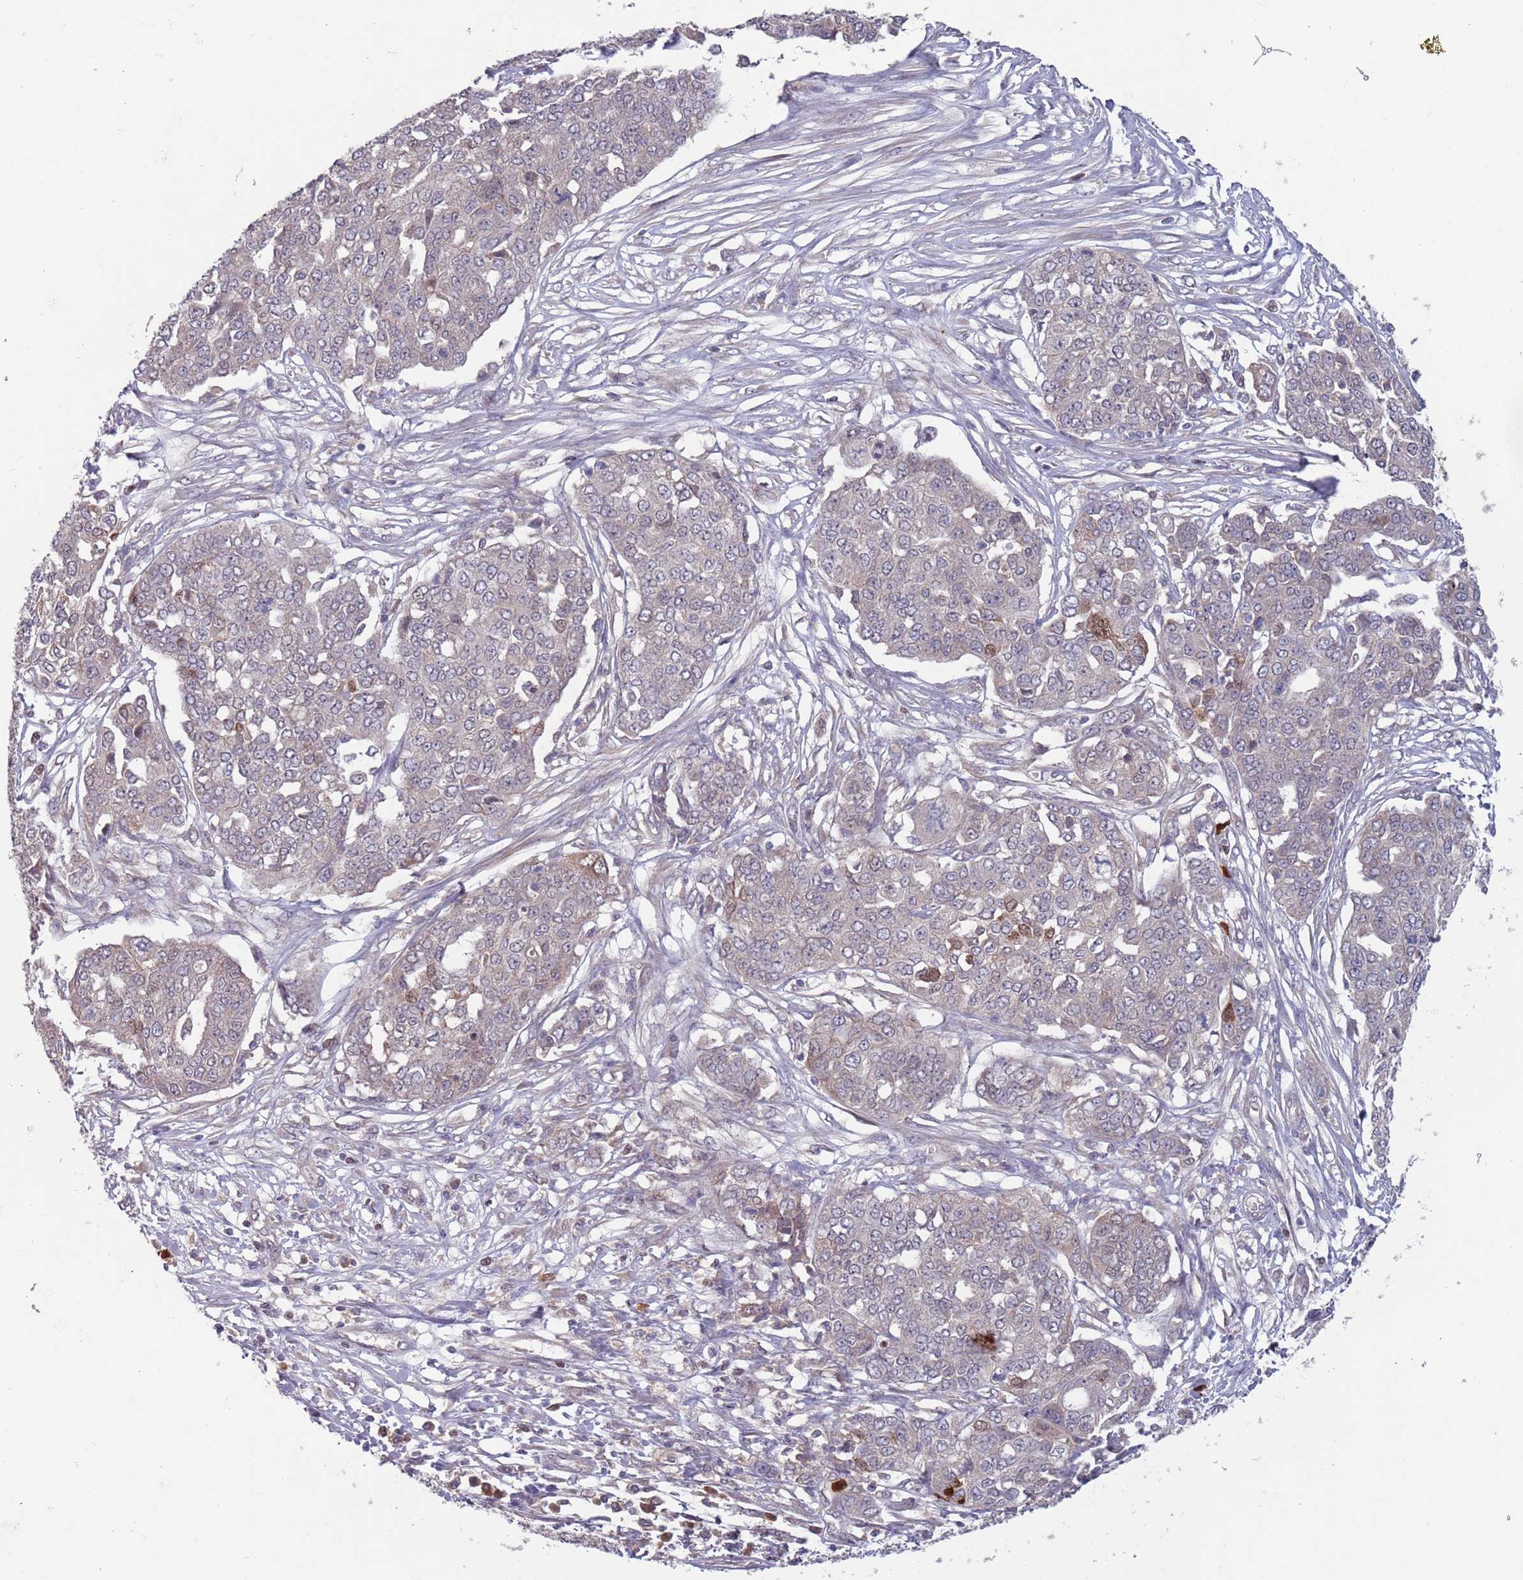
{"staining": {"intensity": "negative", "quantity": "none", "location": "none"}, "tissue": "ovarian cancer", "cell_type": "Tumor cells", "image_type": "cancer", "snomed": [{"axis": "morphology", "description": "Cystadenocarcinoma, serous, NOS"}, {"axis": "topography", "description": "Soft tissue"}, {"axis": "topography", "description": "Ovary"}], "caption": "Tumor cells are negative for brown protein staining in ovarian cancer.", "gene": "TYW1", "patient": {"sex": "female", "age": 57}}